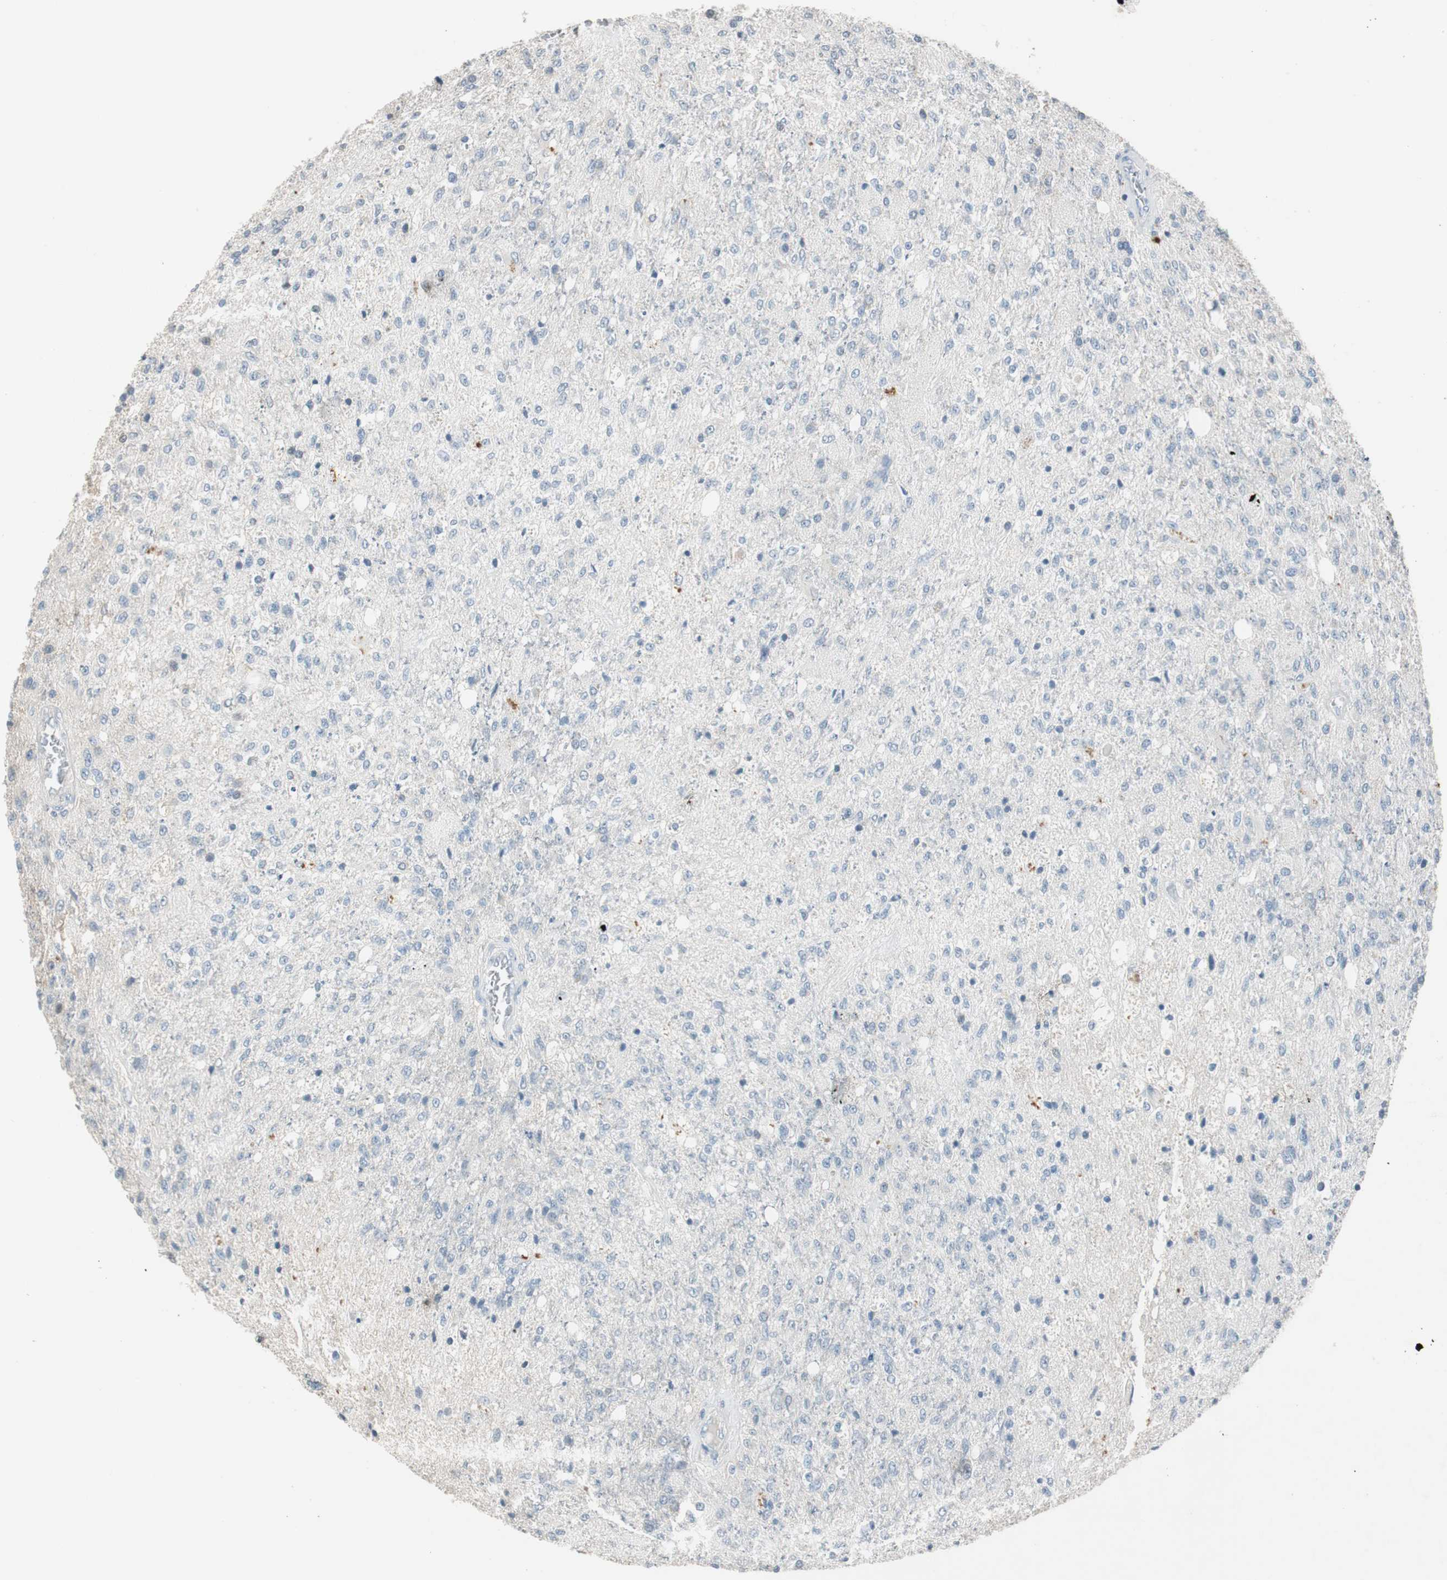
{"staining": {"intensity": "negative", "quantity": "none", "location": "none"}, "tissue": "glioma", "cell_type": "Tumor cells", "image_type": "cancer", "snomed": [{"axis": "morphology", "description": "Normal tissue, NOS"}, {"axis": "morphology", "description": "Glioma, malignant, High grade"}, {"axis": "topography", "description": "Cerebral cortex"}], "caption": "Immunohistochemical staining of high-grade glioma (malignant) displays no significant expression in tumor cells. (Immunohistochemistry (ihc), brightfield microscopy, high magnification).", "gene": "KHK", "patient": {"sex": "male", "age": 77}}